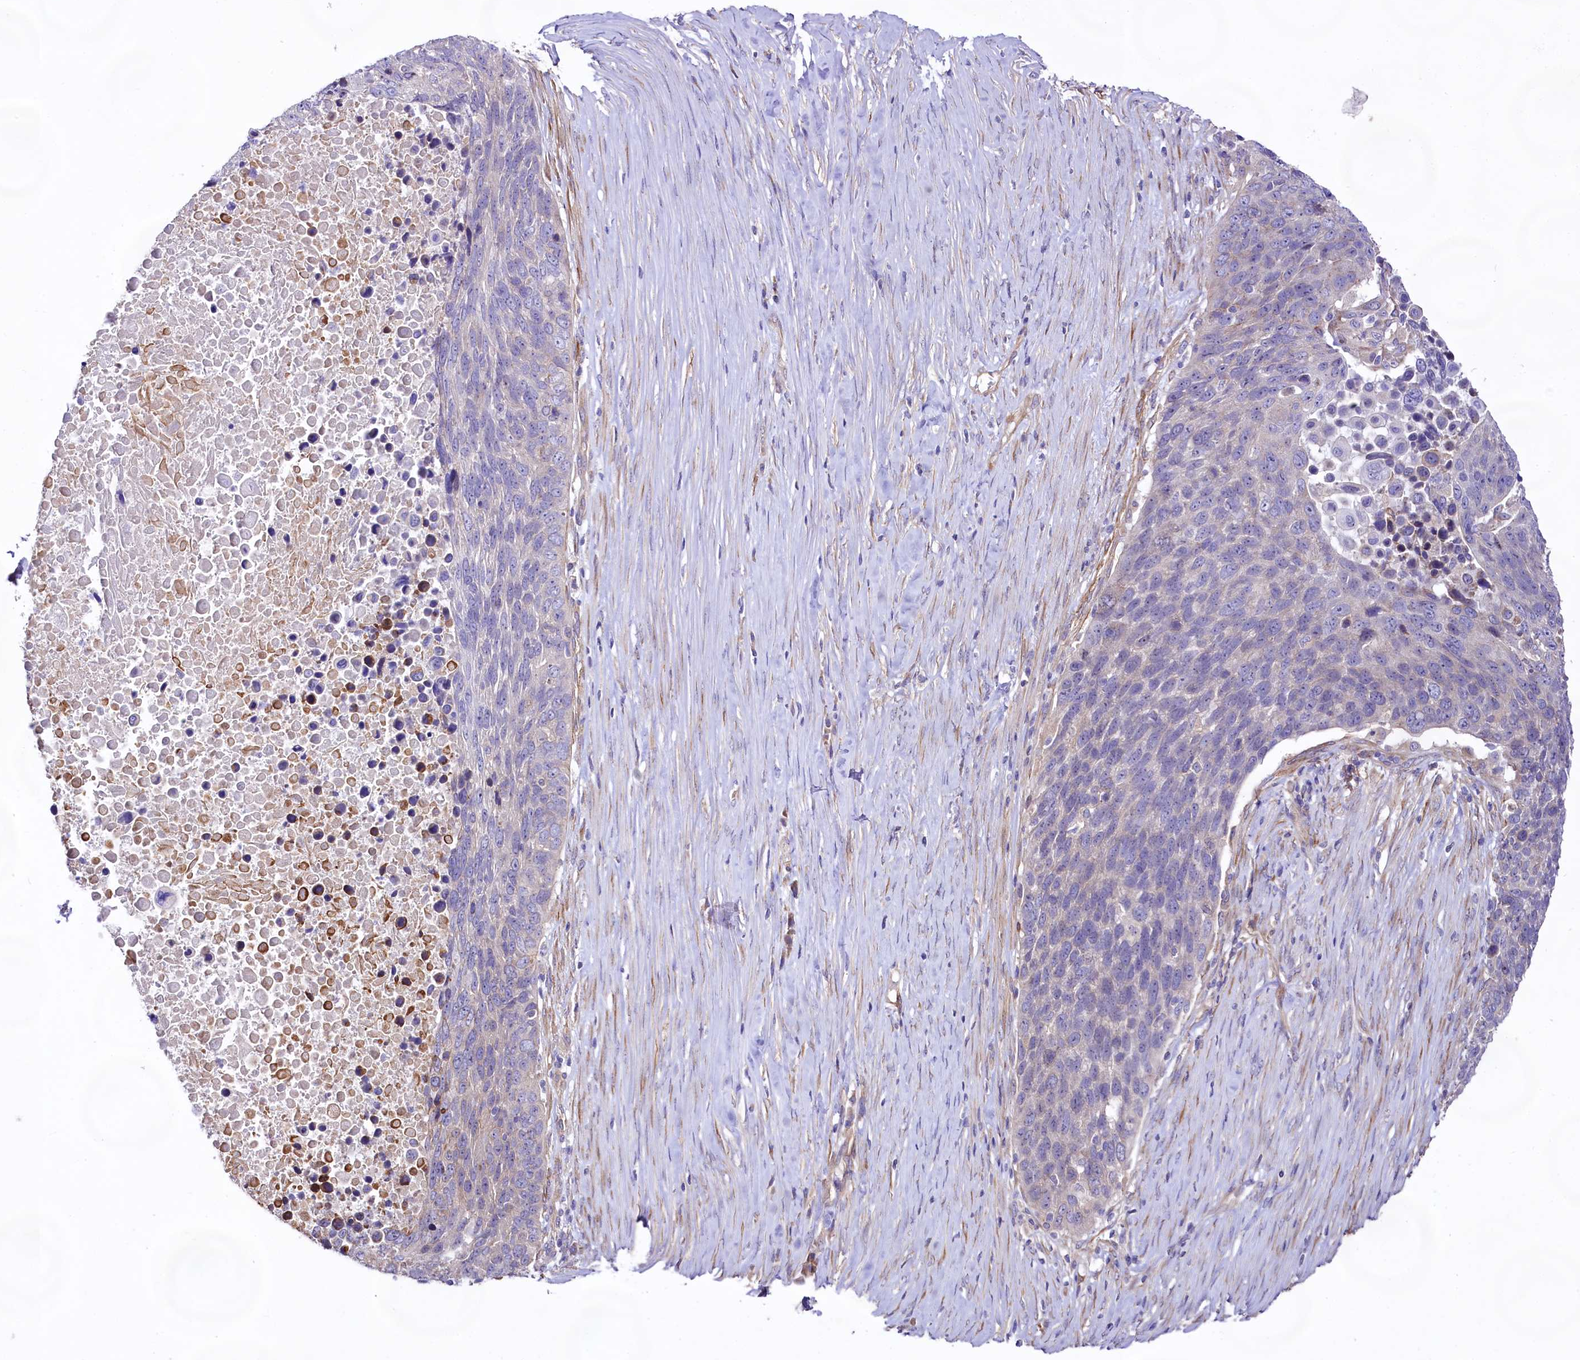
{"staining": {"intensity": "negative", "quantity": "none", "location": "none"}, "tissue": "lung cancer", "cell_type": "Tumor cells", "image_type": "cancer", "snomed": [{"axis": "morphology", "description": "Normal tissue, NOS"}, {"axis": "morphology", "description": "Squamous cell carcinoma, NOS"}, {"axis": "topography", "description": "Lymph node"}, {"axis": "topography", "description": "Lung"}], "caption": "Lung cancer stained for a protein using immunohistochemistry (IHC) displays no staining tumor cells.", "gene": "VPS11", "patient": {"sex": "male", "age": 66}}